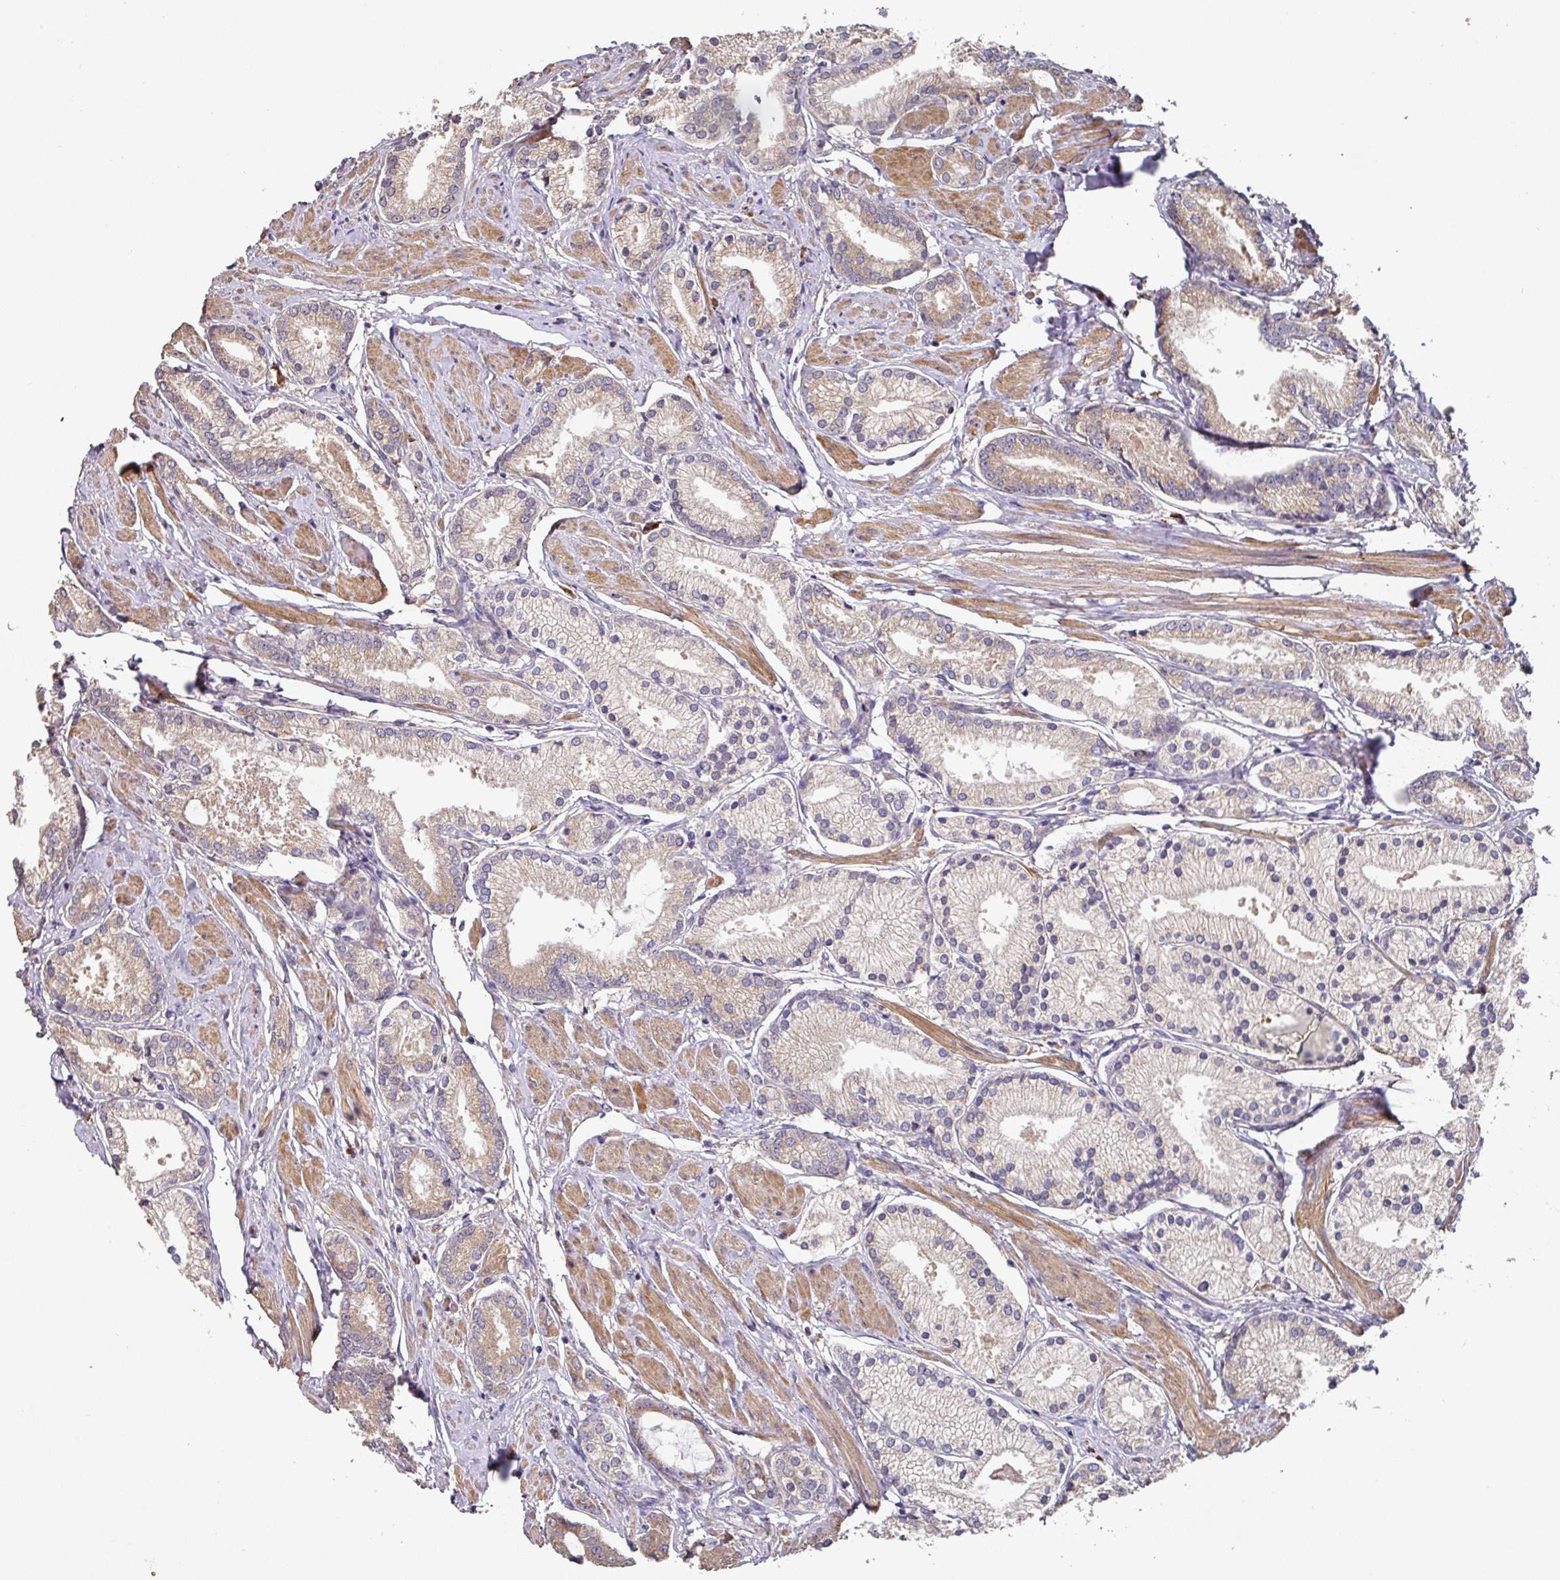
{"staining": {"intensity": "weak", "quantity": "25%-75%", "location": "cytoplasmic/membranous"}, "tissue": "prostate cancer", "cell_type": "Tumor cells", "image_type": "cancer", "snomed": [{"axis": "morphology", "description": "Adenocarcinoma, High grade"}, {"axis": "topography", "description": "Prostate and seminal vesicle, NOS"}], "caption": "High-magnification brightfield microscopy of prostate cancer (high-grade adenocarcinoma) stained with DAB (brown) and counterstained with hematoxylin (blue). tumor cells exhibit weak cytoplasmic/membranous staining is appreciated in about25%-75% of cells.", "gene": "ACVR2B", "patient": {"sex": "male", "age": 64}}